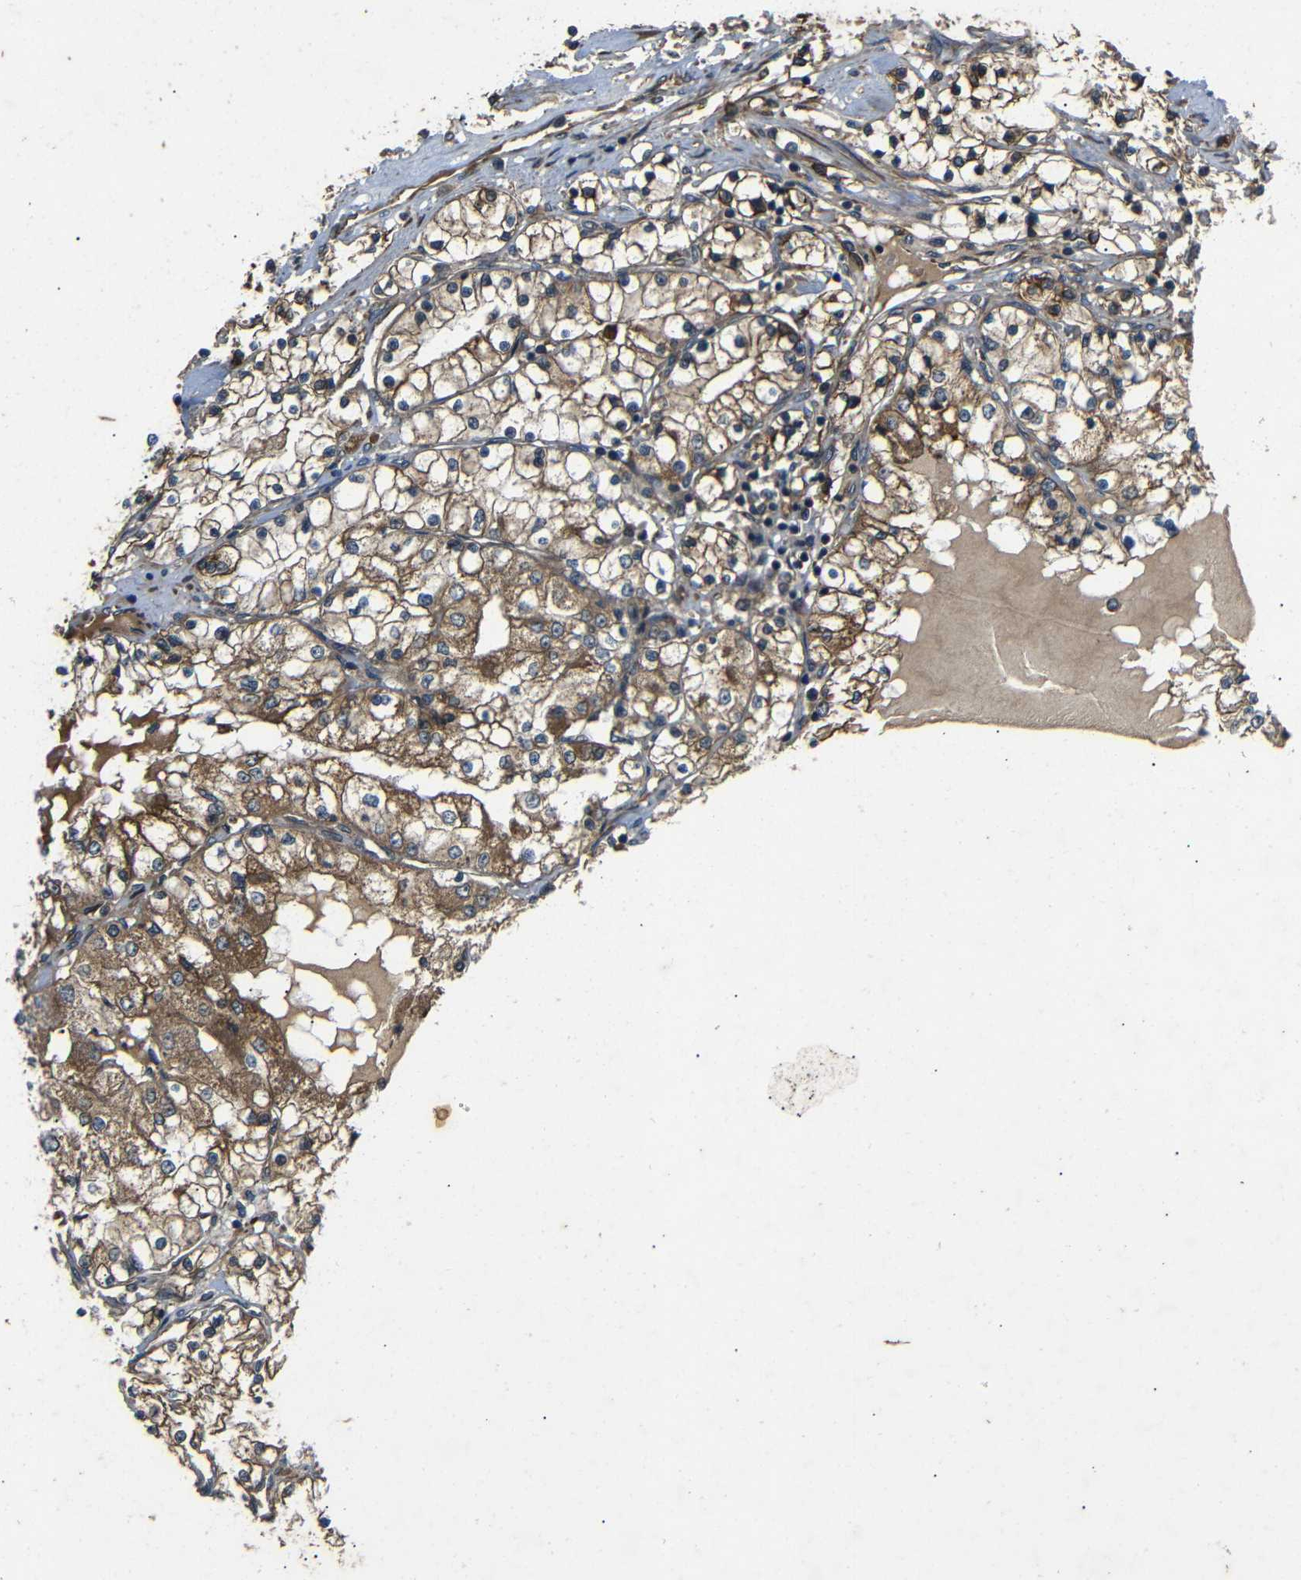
{"staining": {"intensity": "moderate", "quantity": ">75%", "location": "cytoplasmic/membranous"}, "tissue": "renal cancer", "cell_type": "Tumor cells", "image_type": "cancer", "snomed": [{"axis": "morphology", "description": "Adenocarcinoma, NOS"}, {"axis": "topography", "description": "Kidney"}], "caption": "The photomicrograph displays staining of renal cancer, revealing moderate cytoplasmic/membranous protein expression (brown color) within tumor cells.", "gene": "TRPC1", "patient": {"sex": "male", "age": 68}}